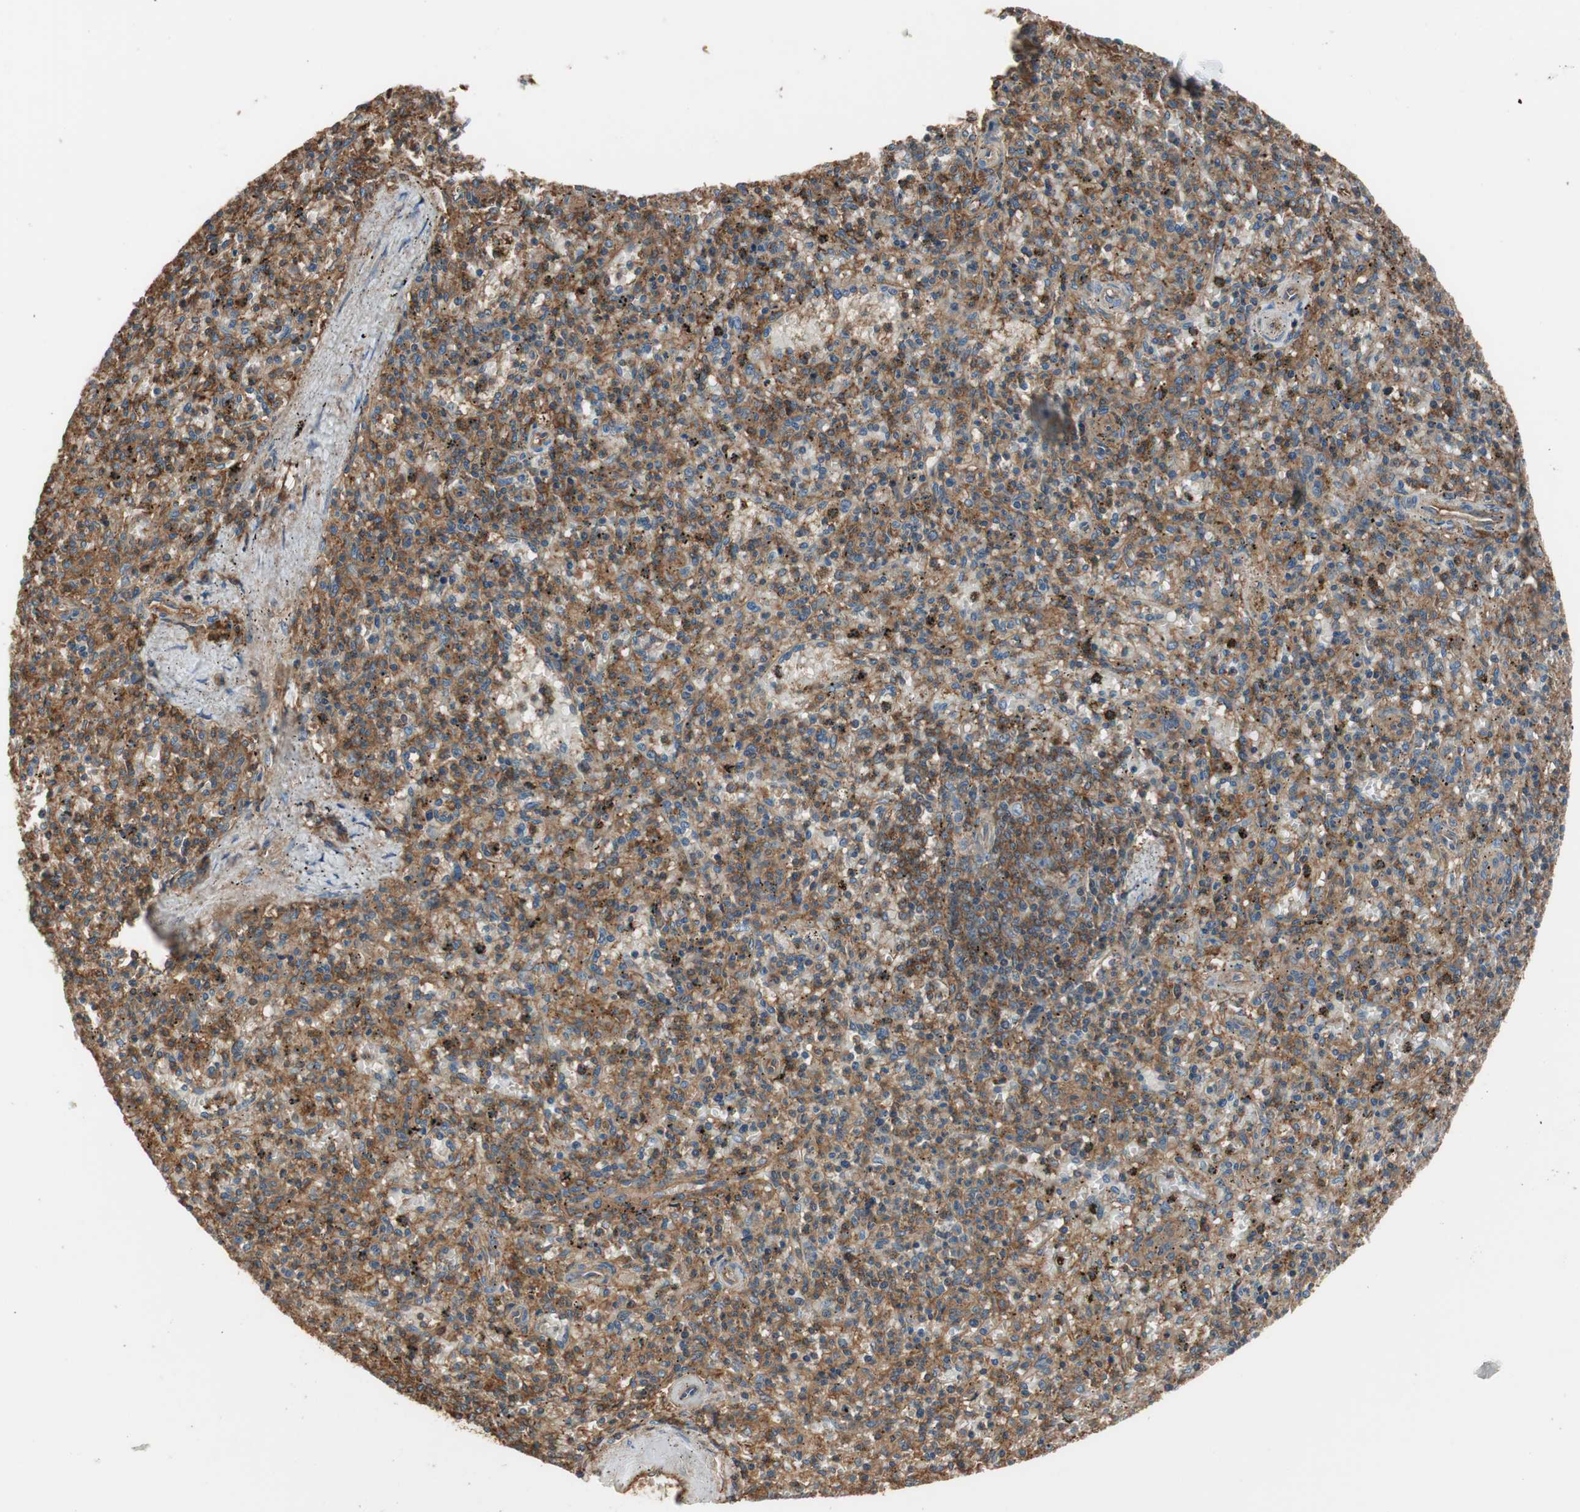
{"staining": {"intensity": "moderate", "quantity": "25%-75%", "location": "cytoplasmic/membranous"}, "tissue": "spleen", "cell_type": "Cells in red pulp", "image_type": "normal", "snomed": [{"axis": "morphology", "description": "Normal tissue, NOS"}, {"axis": "topography", "description": "Spleen"}], "caption": "Cells in red pulp exhibit medium levels of moderate cytoplasmic/membranous staining in approximately 25%-75% of cells in unremarkable human spleen. Immunohistochemistry (ihc) stains the protein of interest in brown and the nuclei are stained blue.", "gene": "IL1RL1", "patient": {"sex": "male", "age": 72}}